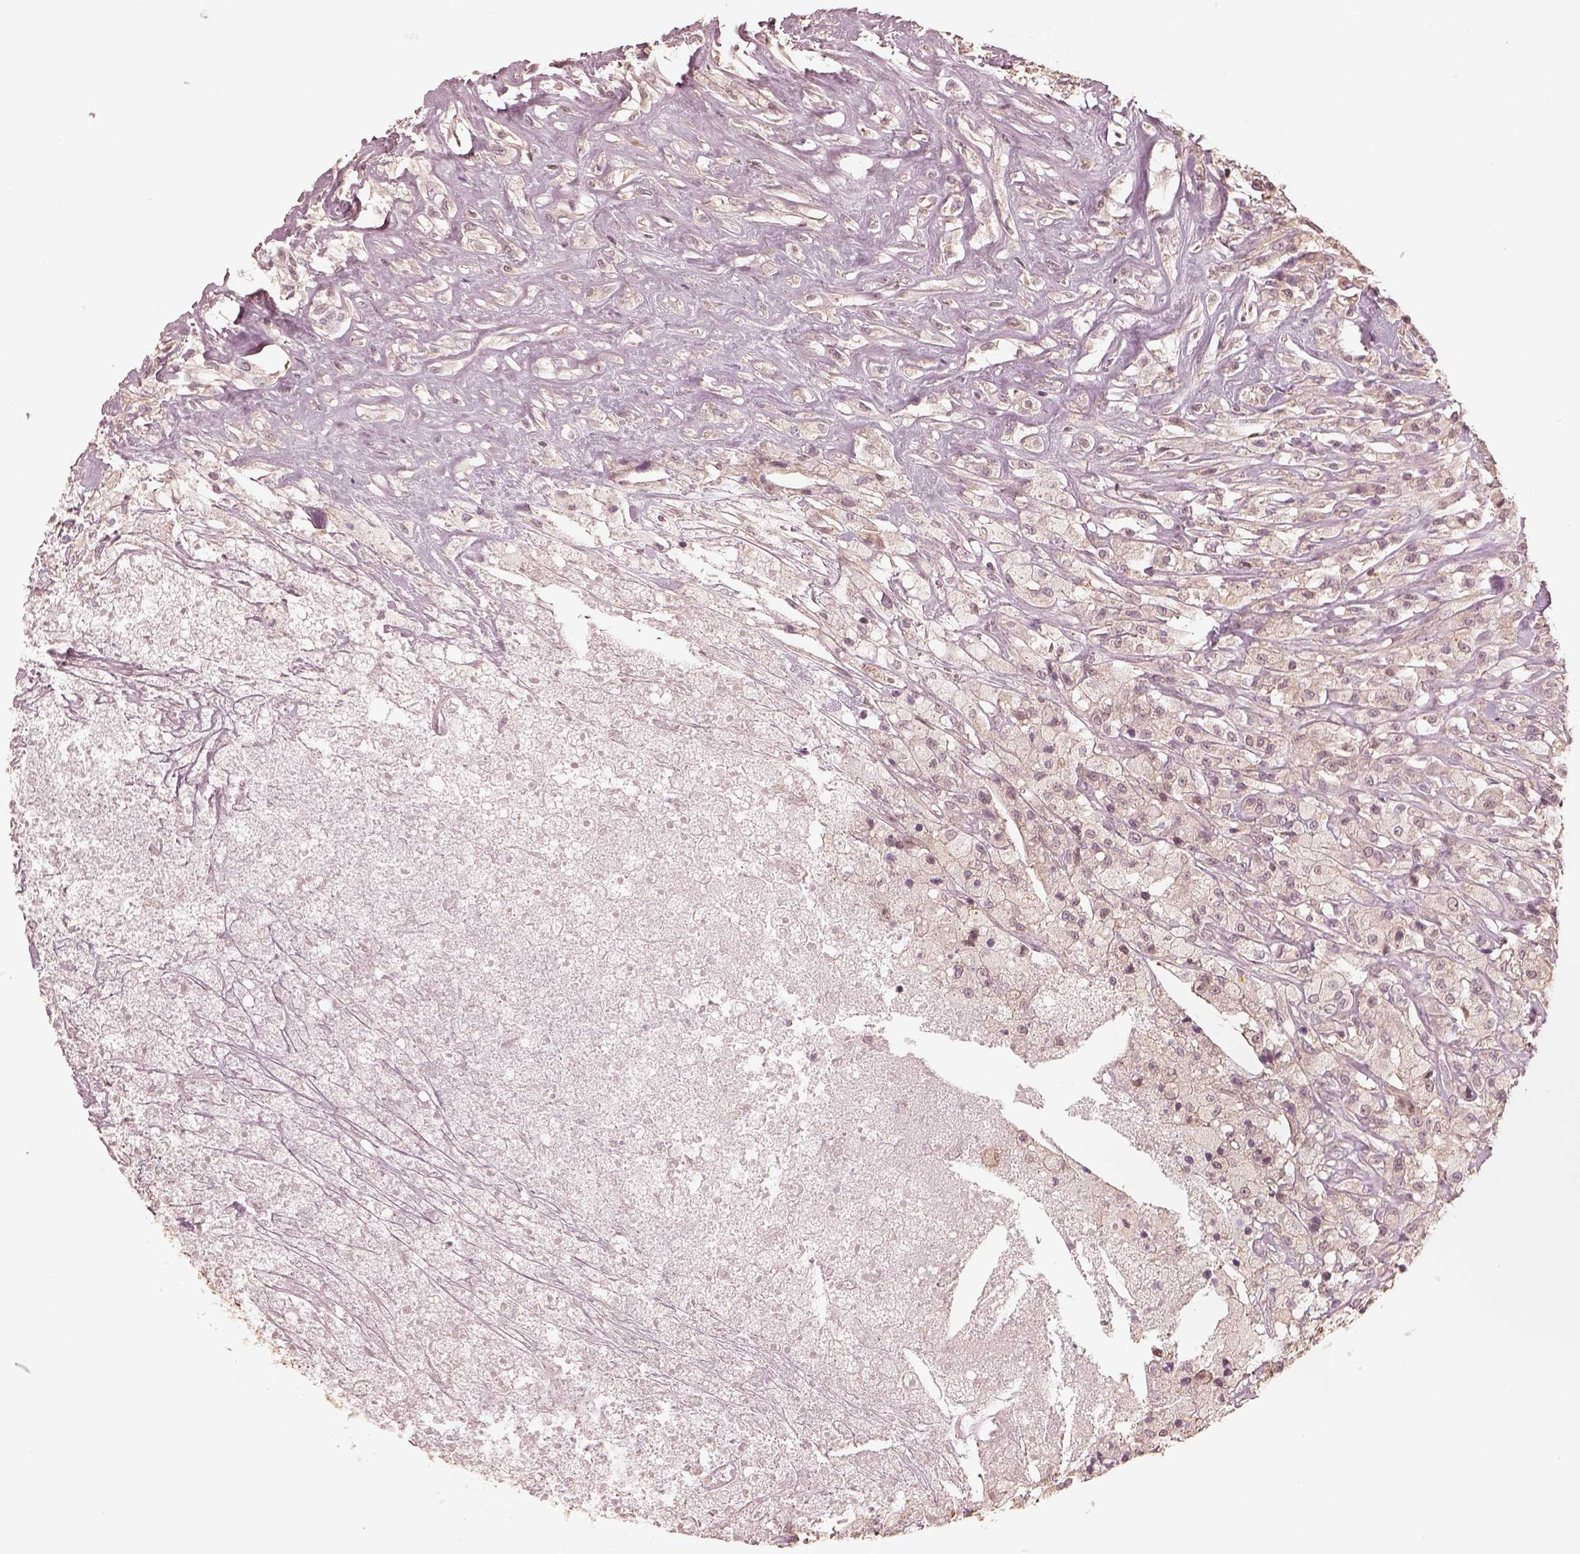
{"staining": {"intensity": "weak", "quantity": "<25%", "location": "cytoplasmic/membranous"}, "tissue": "testis cancer", "cell_type": "Tumor cells", "image_type": "cancer", "snomed": [{"axis": "morphology", "description": "Necrosis, NOS"}, {"axis": "morphology", "description": "Carcinoma, Embryonal, NOS"}, {"axis": "topography", "description": "Testis"}], "caption": "Testis cancer (embryonal carcinoma) stained for a protein using immunohistochemistry (IHC) displays no staining tumor cells.", "gene": "KIF5C", "patient": {"sex": "male", "age": 19}}